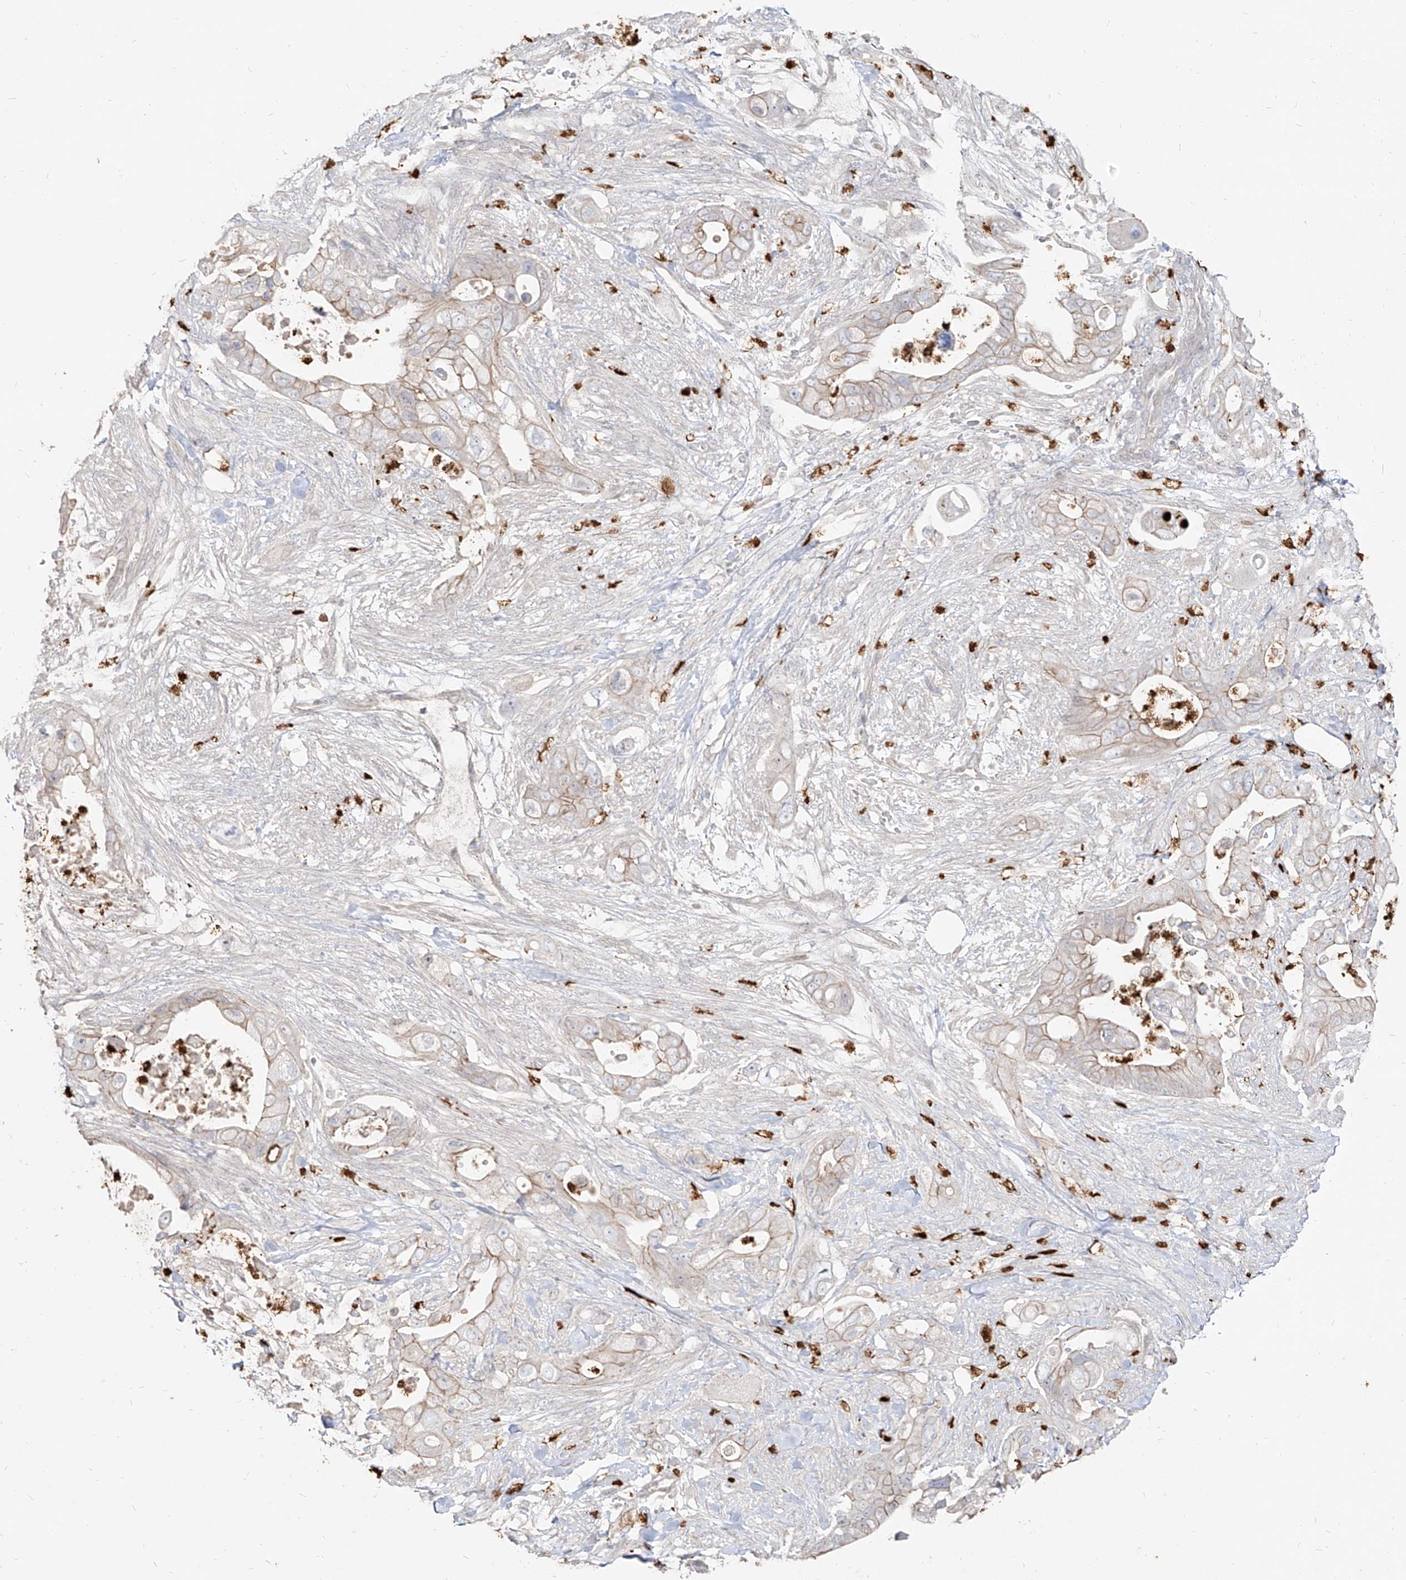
{"staining": {"intensity": "weak", "quantity": "25%-75%", "location": "cytoplasmic/membranous"}, "tissue": "pancreatic cancer", "cell_type": "Tumor cells", "image_type": "cancer", "snomed": [{"axis": "morphology", "description": "Adenocarcinoma, NOS"}, {"axis": "topography", "description": "Pancreas"}], "caption": "A low amount of weak cytoplasmic/membranous staining is identified in approximately 25%-75% of tumor cells in pancreatic adenocarcinoma tissue.", "gene": "ZNF227", "patient": {"sex": "male", "age": 53}}